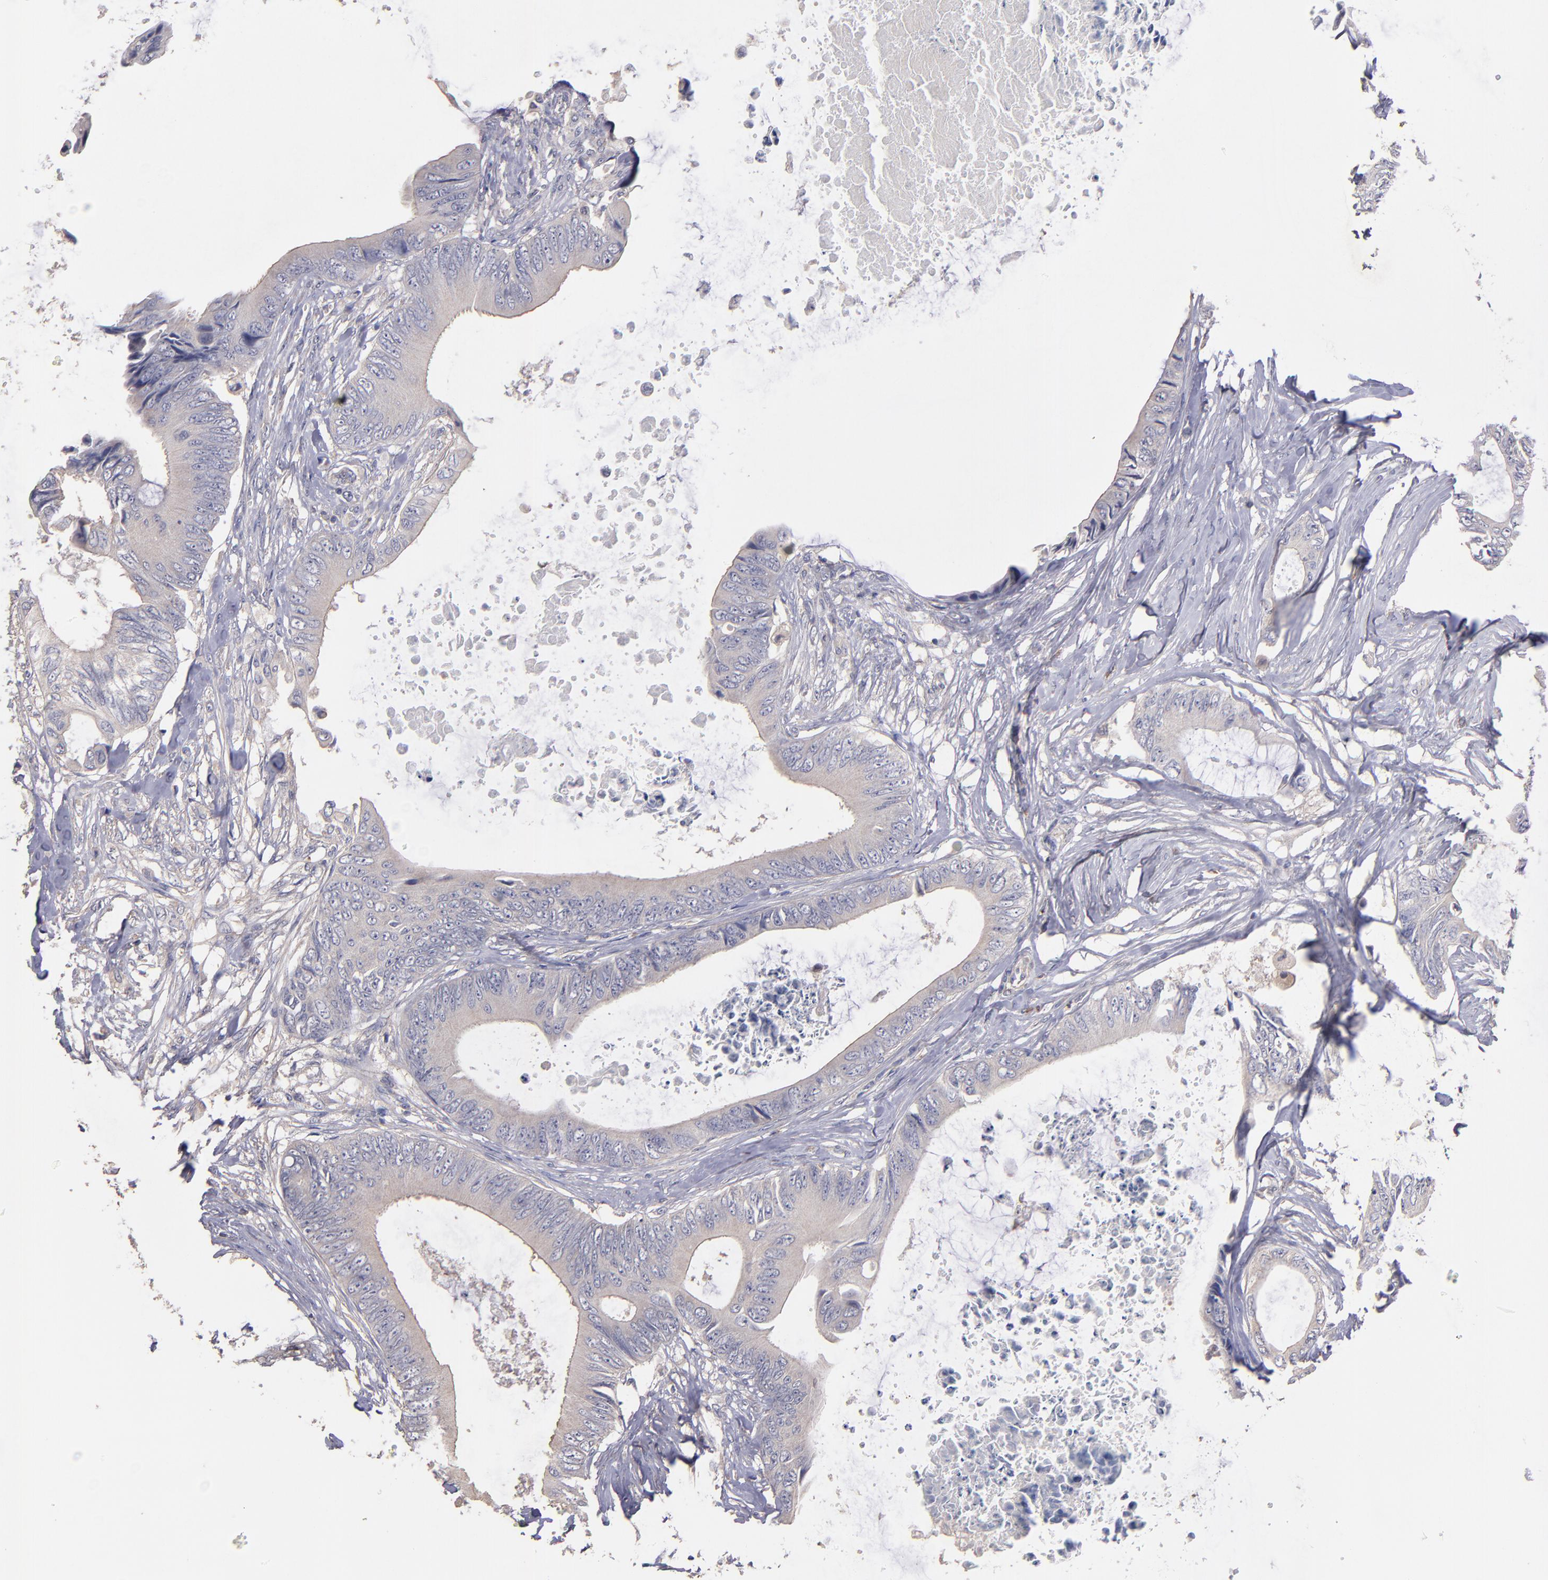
{"staining": {"intensity": "weak", "quantity": ">75%", "location": "cytoplasmic/membranous"}, "tissue": "colorectal cancer", "cell_type": "Tumor cells", "image_type": "cancer", "snomed": [{"axis": "morphology", "description": "Normal tissue, NOS"}, {"axis": "morphology", "description": "Adenocarcinoma, NOS"}, {"axis": "topography", "description": "Rectum"}, {"axis": "topography", "description": "Peripheral nerve tissue"}], "caption": "Protein analysis of adenocarcinoma (colorectal) tissue reveals weak cytoplasmic/membranous positivity in approximately >75% of tumor cells.", "gene": "MAGEE1", "patient": {"sex": "female", "age": 77}}